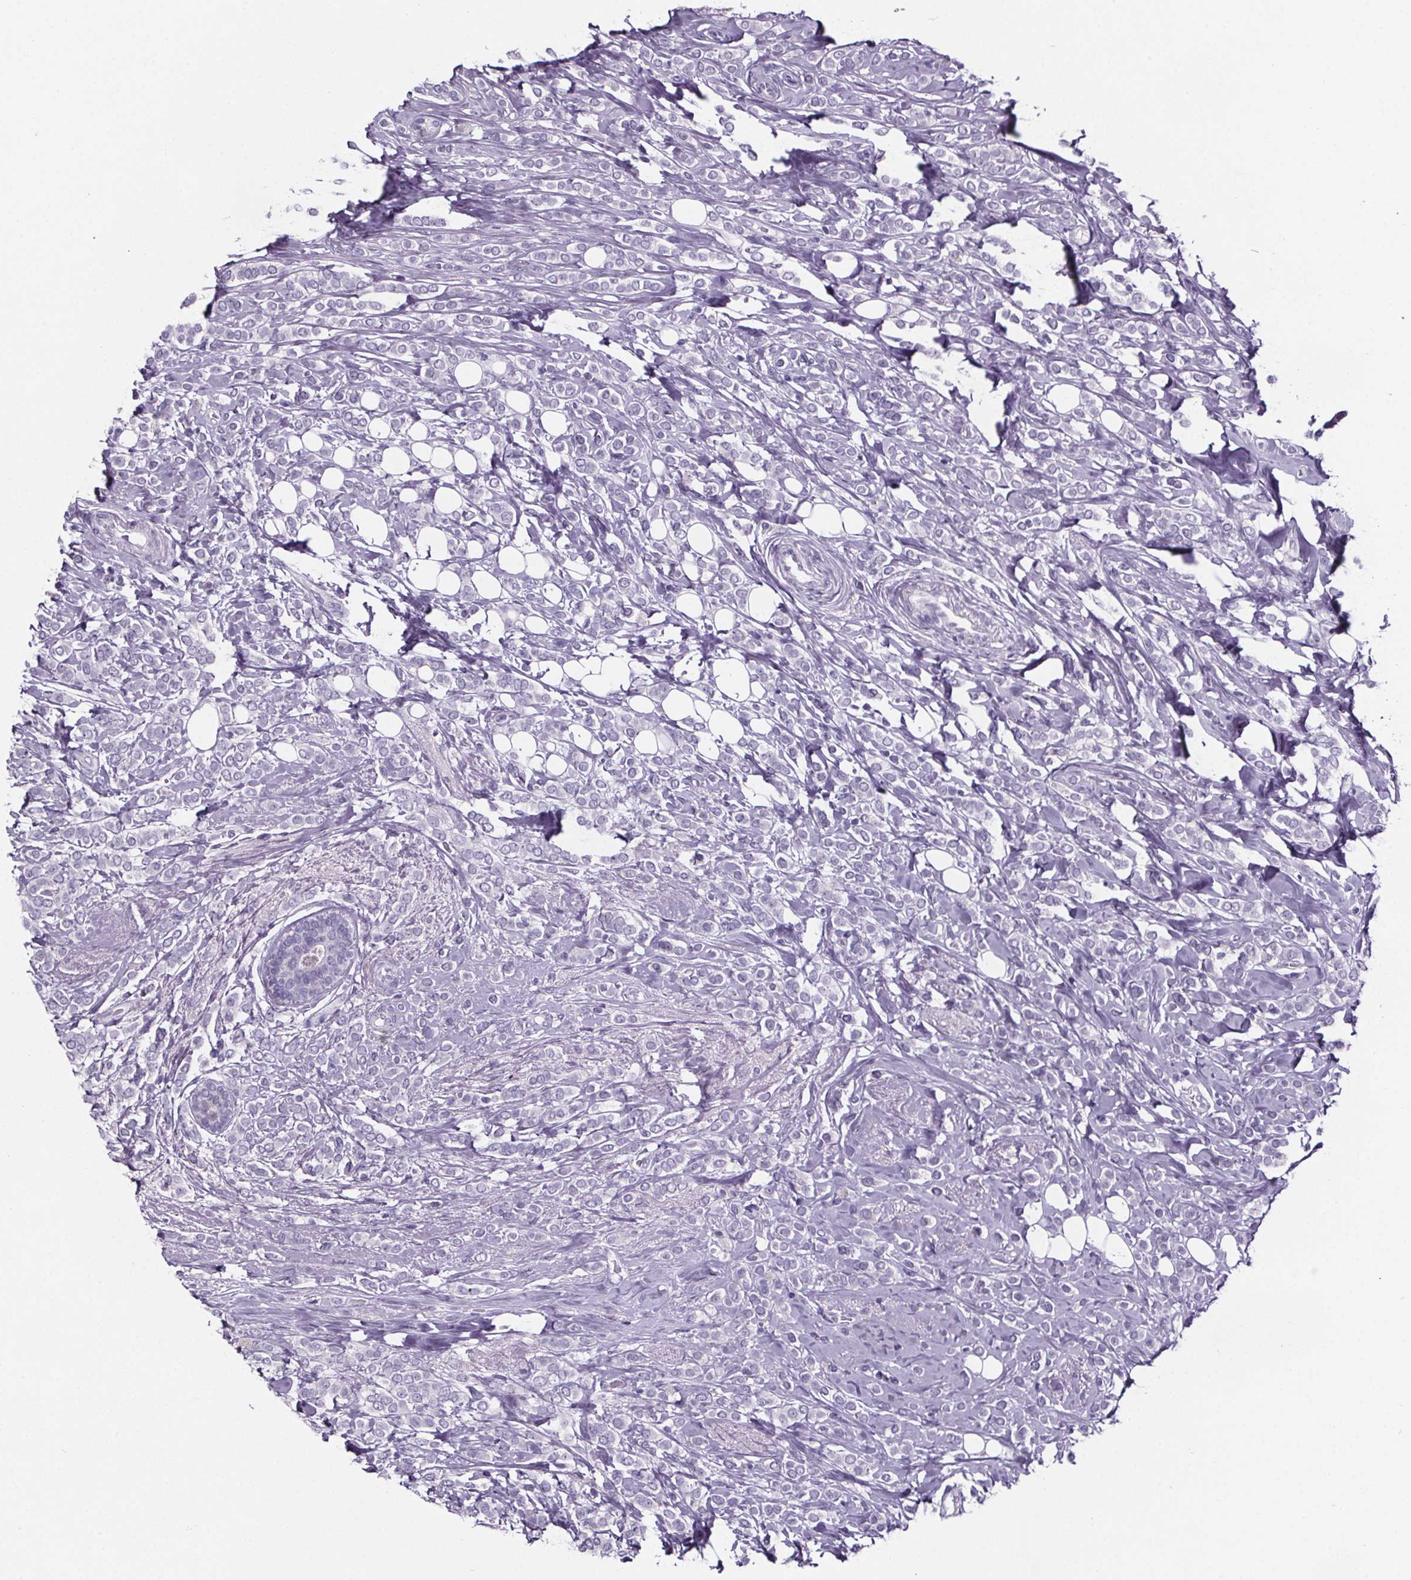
{"staining": {"intensity": "negative", "quantity": "none", "location": "none"}, "tissue": "breast cancer", "cell_type": "Tumor cells", "image_type": "cancer", "snomed": [{"axis": "morphology", "description": "Lobular carcinoma"}, {"axis": "topography", "description": "Breast"}], "caption": "A high-resolution photomicrograph shows immunohistochemistry staining of breast cancer, which reveals no significant expression in tumor cells.", "gene": "CUBN", "patient": {"sex": "female", "age": 49}}